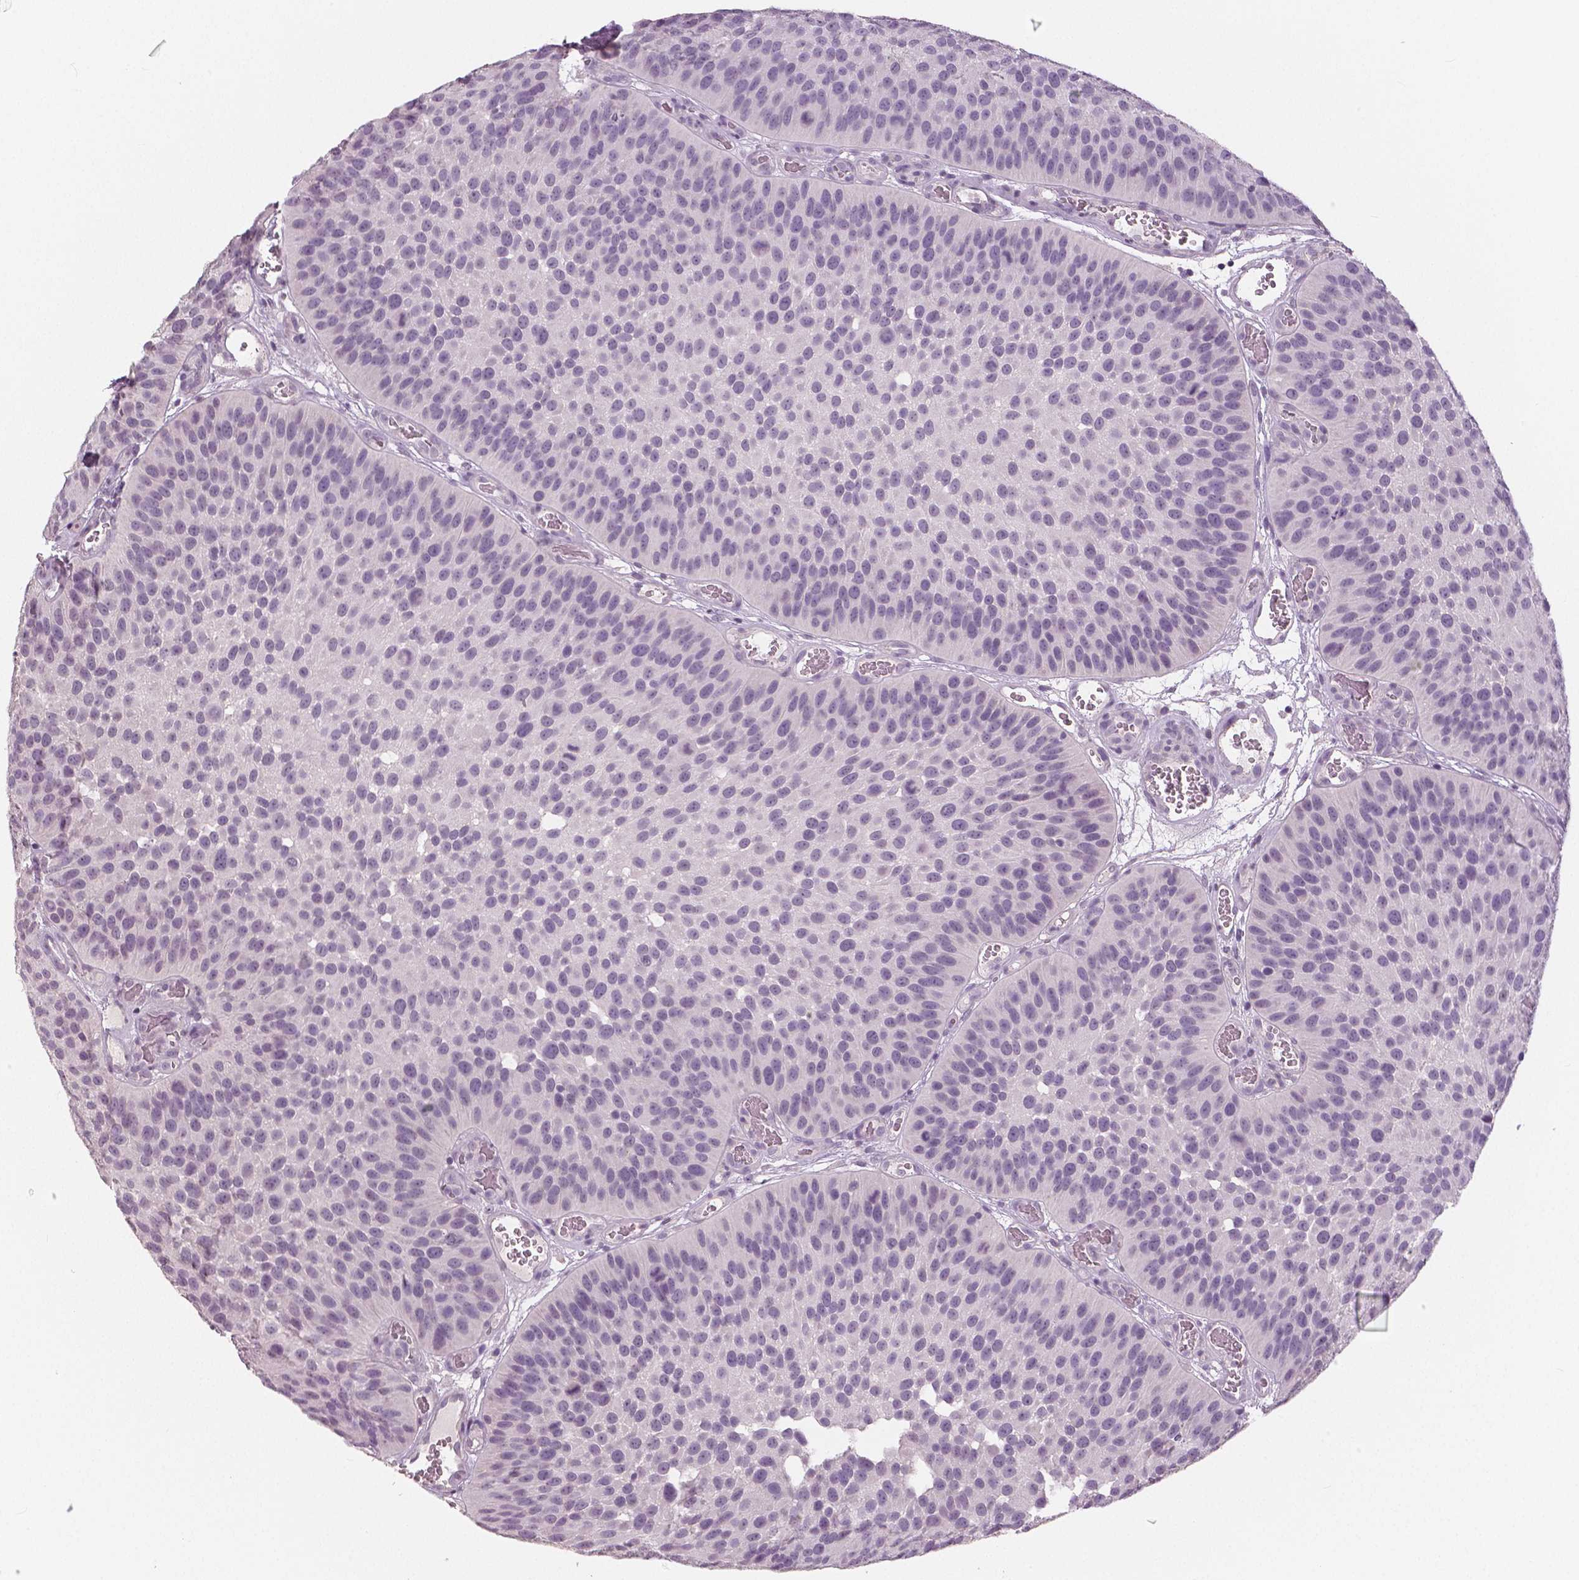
{"staining": {"intensity": "negative", "quantity": "none", "location": "none"}, "tissue": "urothelial cancer", "cell_type": "Tumor cells", "image_type": "cancer", "snomed": [{"axis": "morphology", "description": "Urothelial carcinoma, Low grade"}, {"axis": "topography", "description": "Urinary bladder"}], "caption": "Micrograph shows no protein expression in tumor cells of low-grade urothelial carcinoma tissue.", "gene": "NECAB1", "patient": {"sex": "male", "age": 76}}